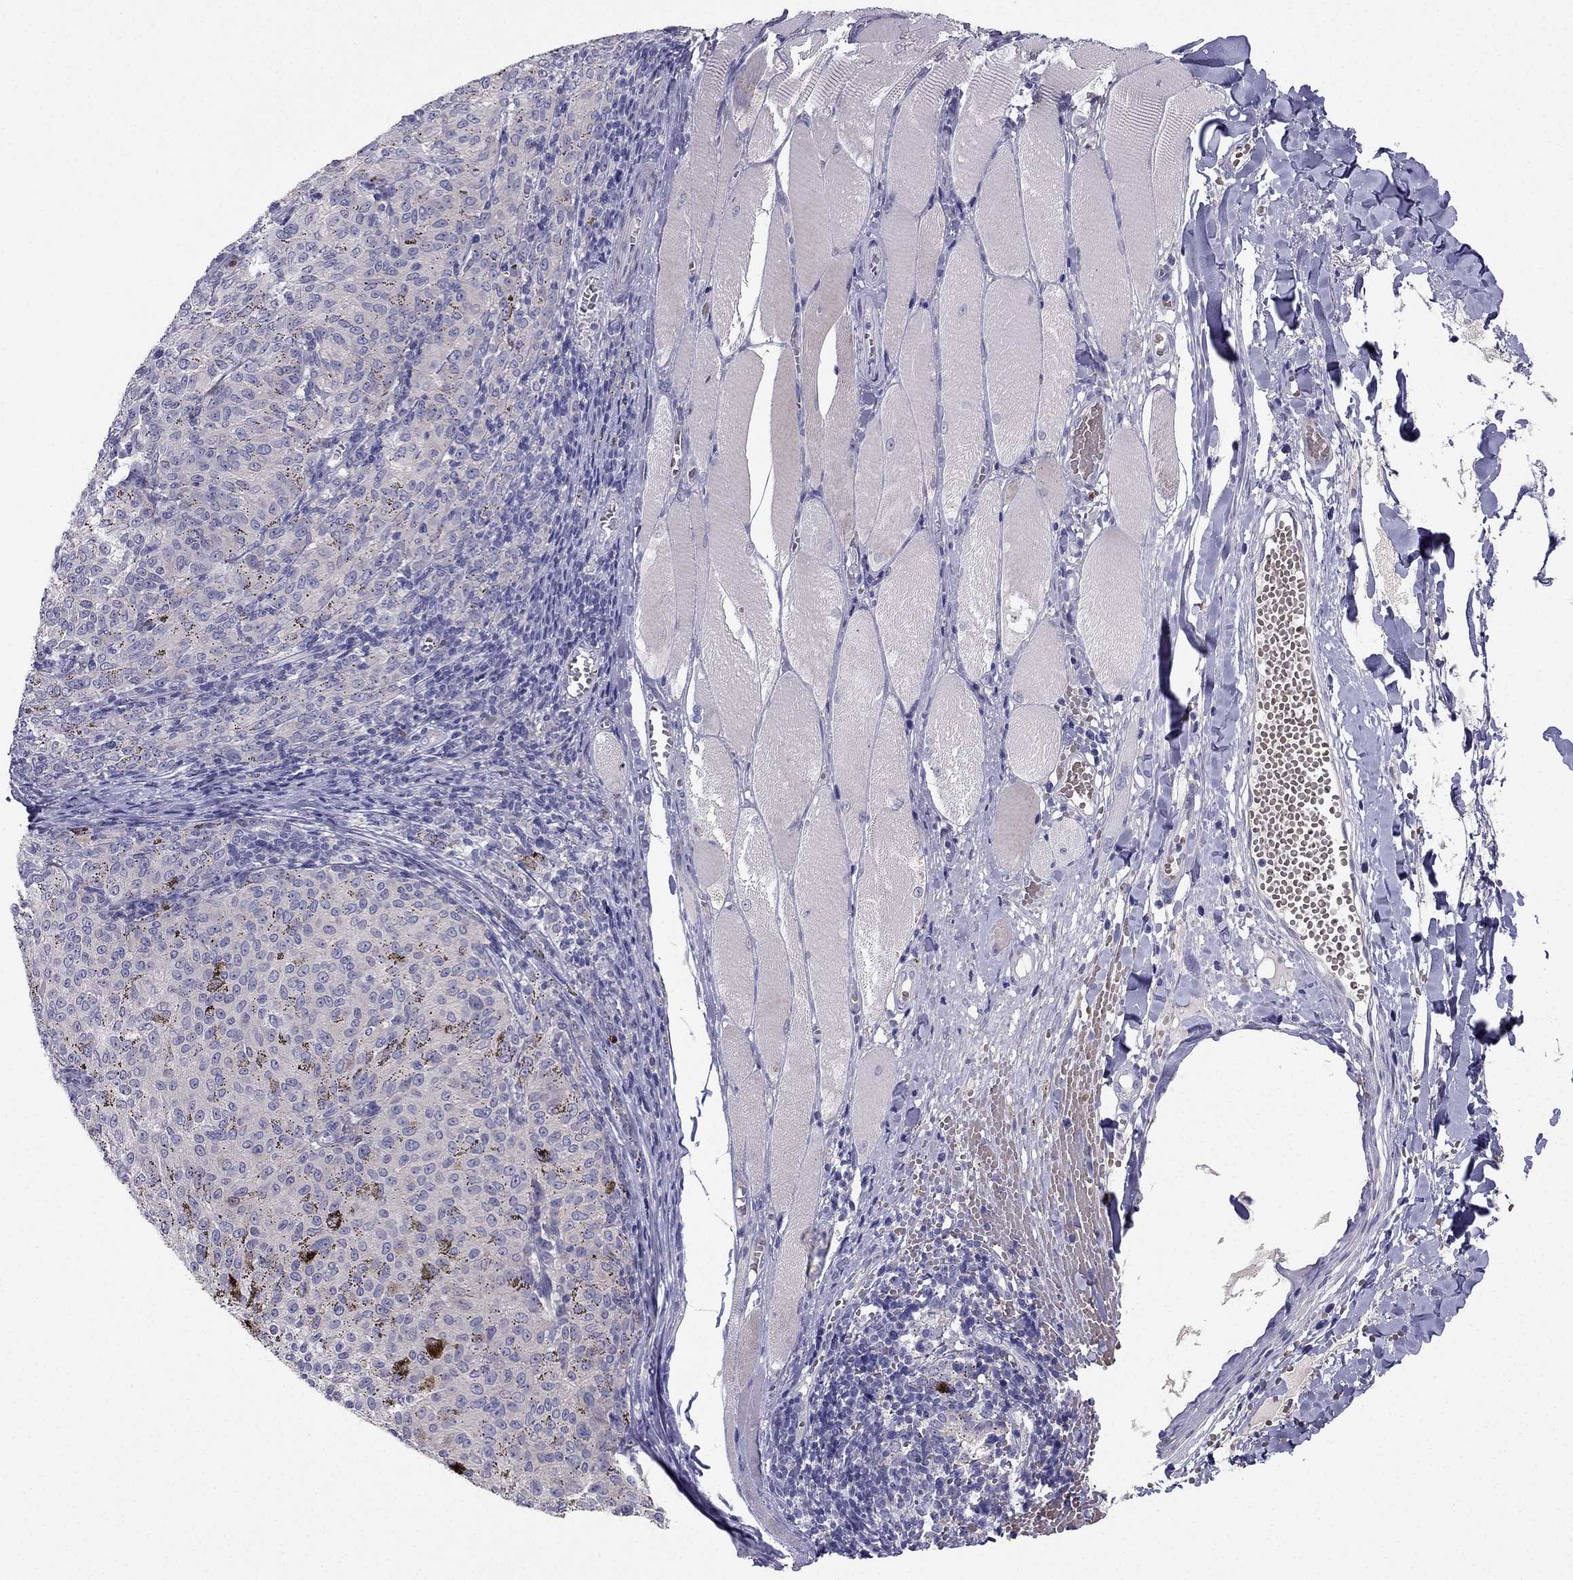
{"staining": {"intensity": "negative", "quantity": "none", "location": "none"}, "tissue": "melanoma", "cell_type": "Tumor cells", "image_type": "cancer", "snomed": [{"axis": "morphology", "description": "Malignant melanoma, NOS"}, {"axis": "topography", "description": "Skin"}], "caption": "The immunohistochemistry image has no significant positivity in tumor cells of melanoma tissue.", "gene": "RSPH14", "patient": {"sex": "female", "age": 72}}